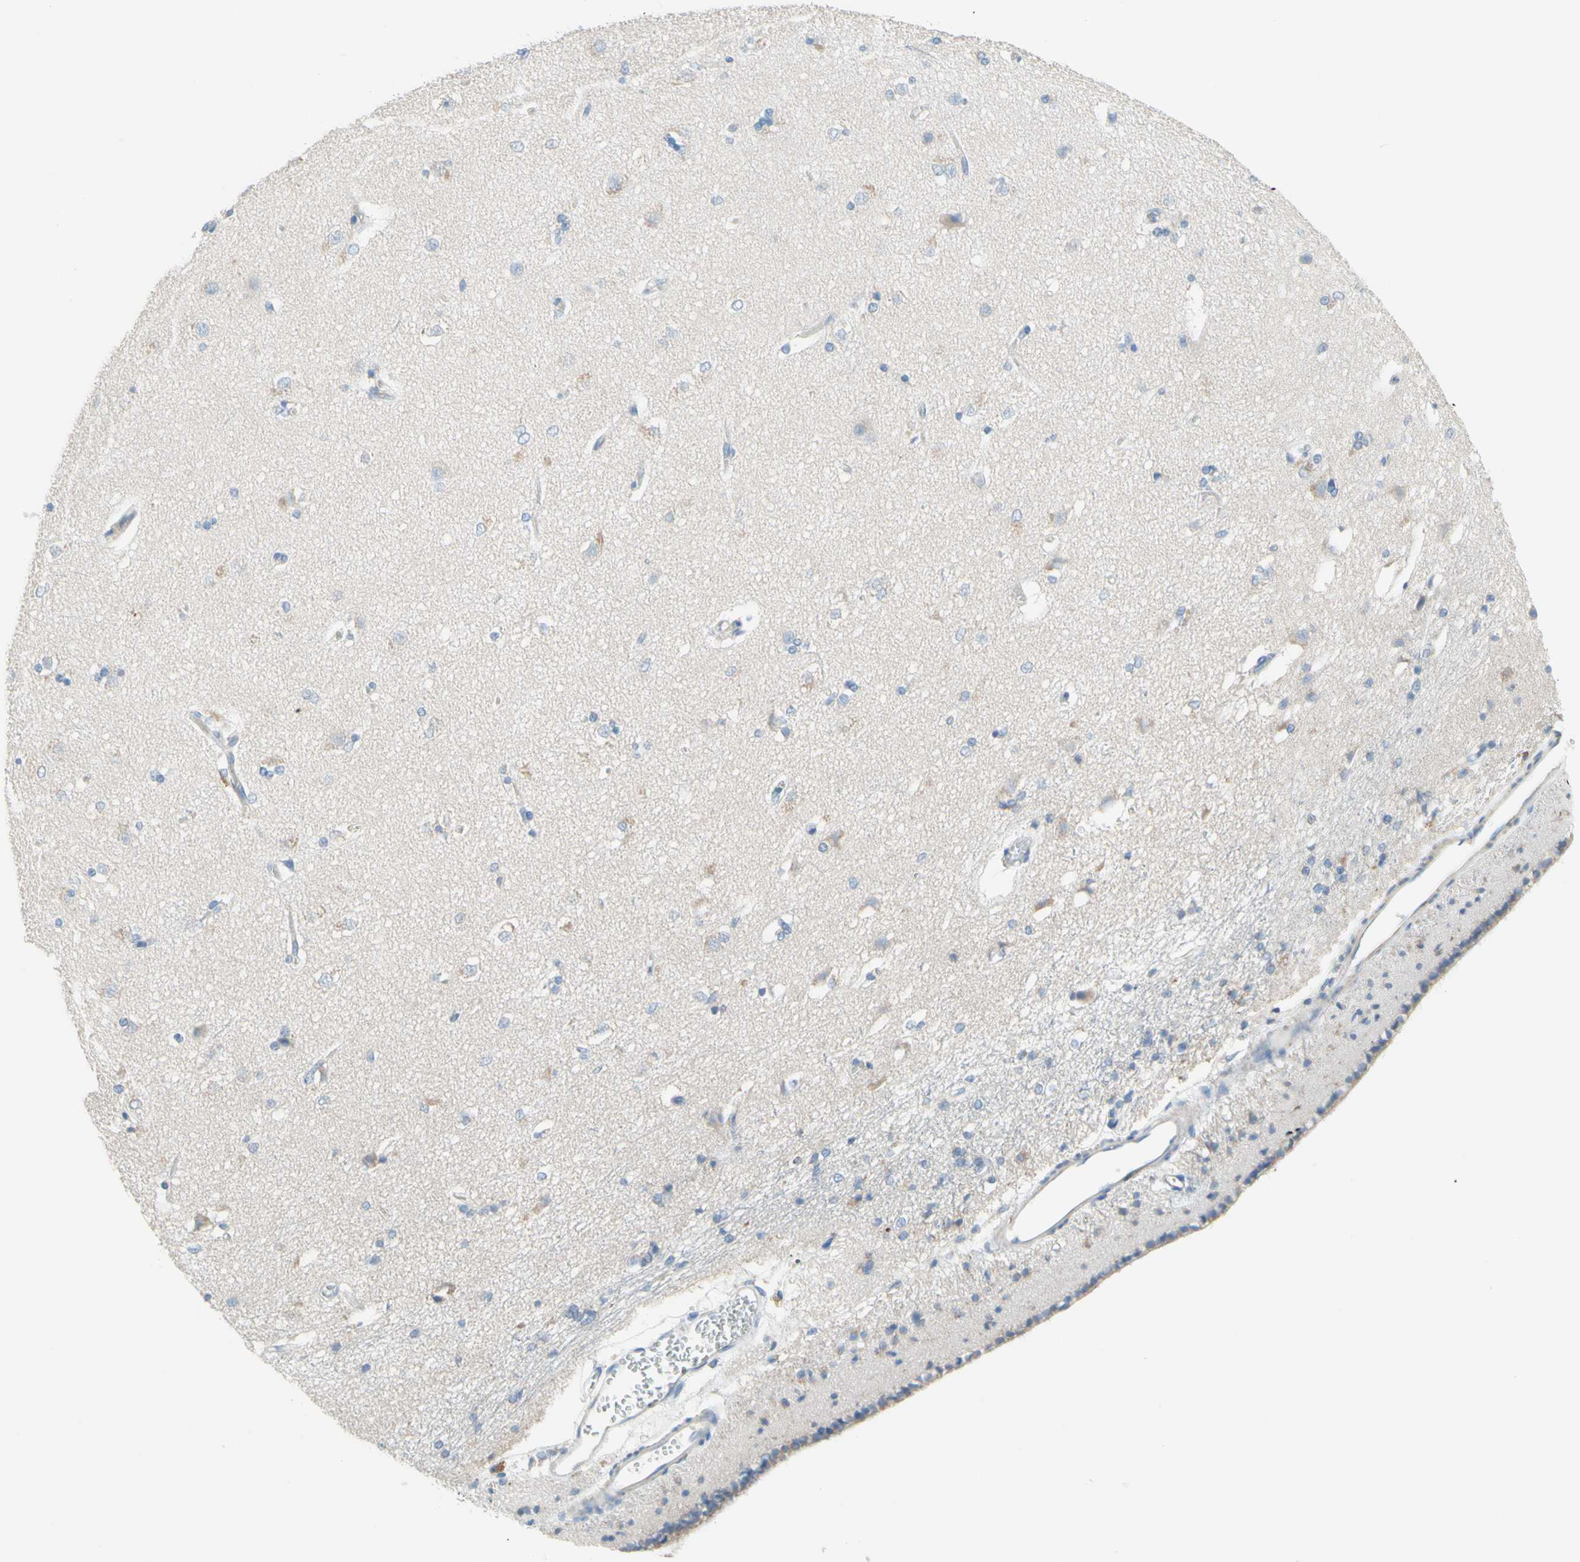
{"staining": {"intensity": "negative", "quantity": "none", "location": "none"}, "tissue": "caudate", "cell_type": "Glial cells", "image_type": "normal", "snomed": [{"axis": "morphology", "description": "Normal tissue, NOS"}, {"axis": "topography", "description": "Lateral ventricle wall"}], "caption": "Immunohistochemistry histopathology image of unremarkable human caudate stained for a protein (brown), which demonstrates no positivity in glial cells. (Stains: DAB IHC with hematoxylin counter stain, Microscopy: brightfield microscopy at high magnification).", "gene": "MFF", "patient": {"sex": "female", "age": 19}}